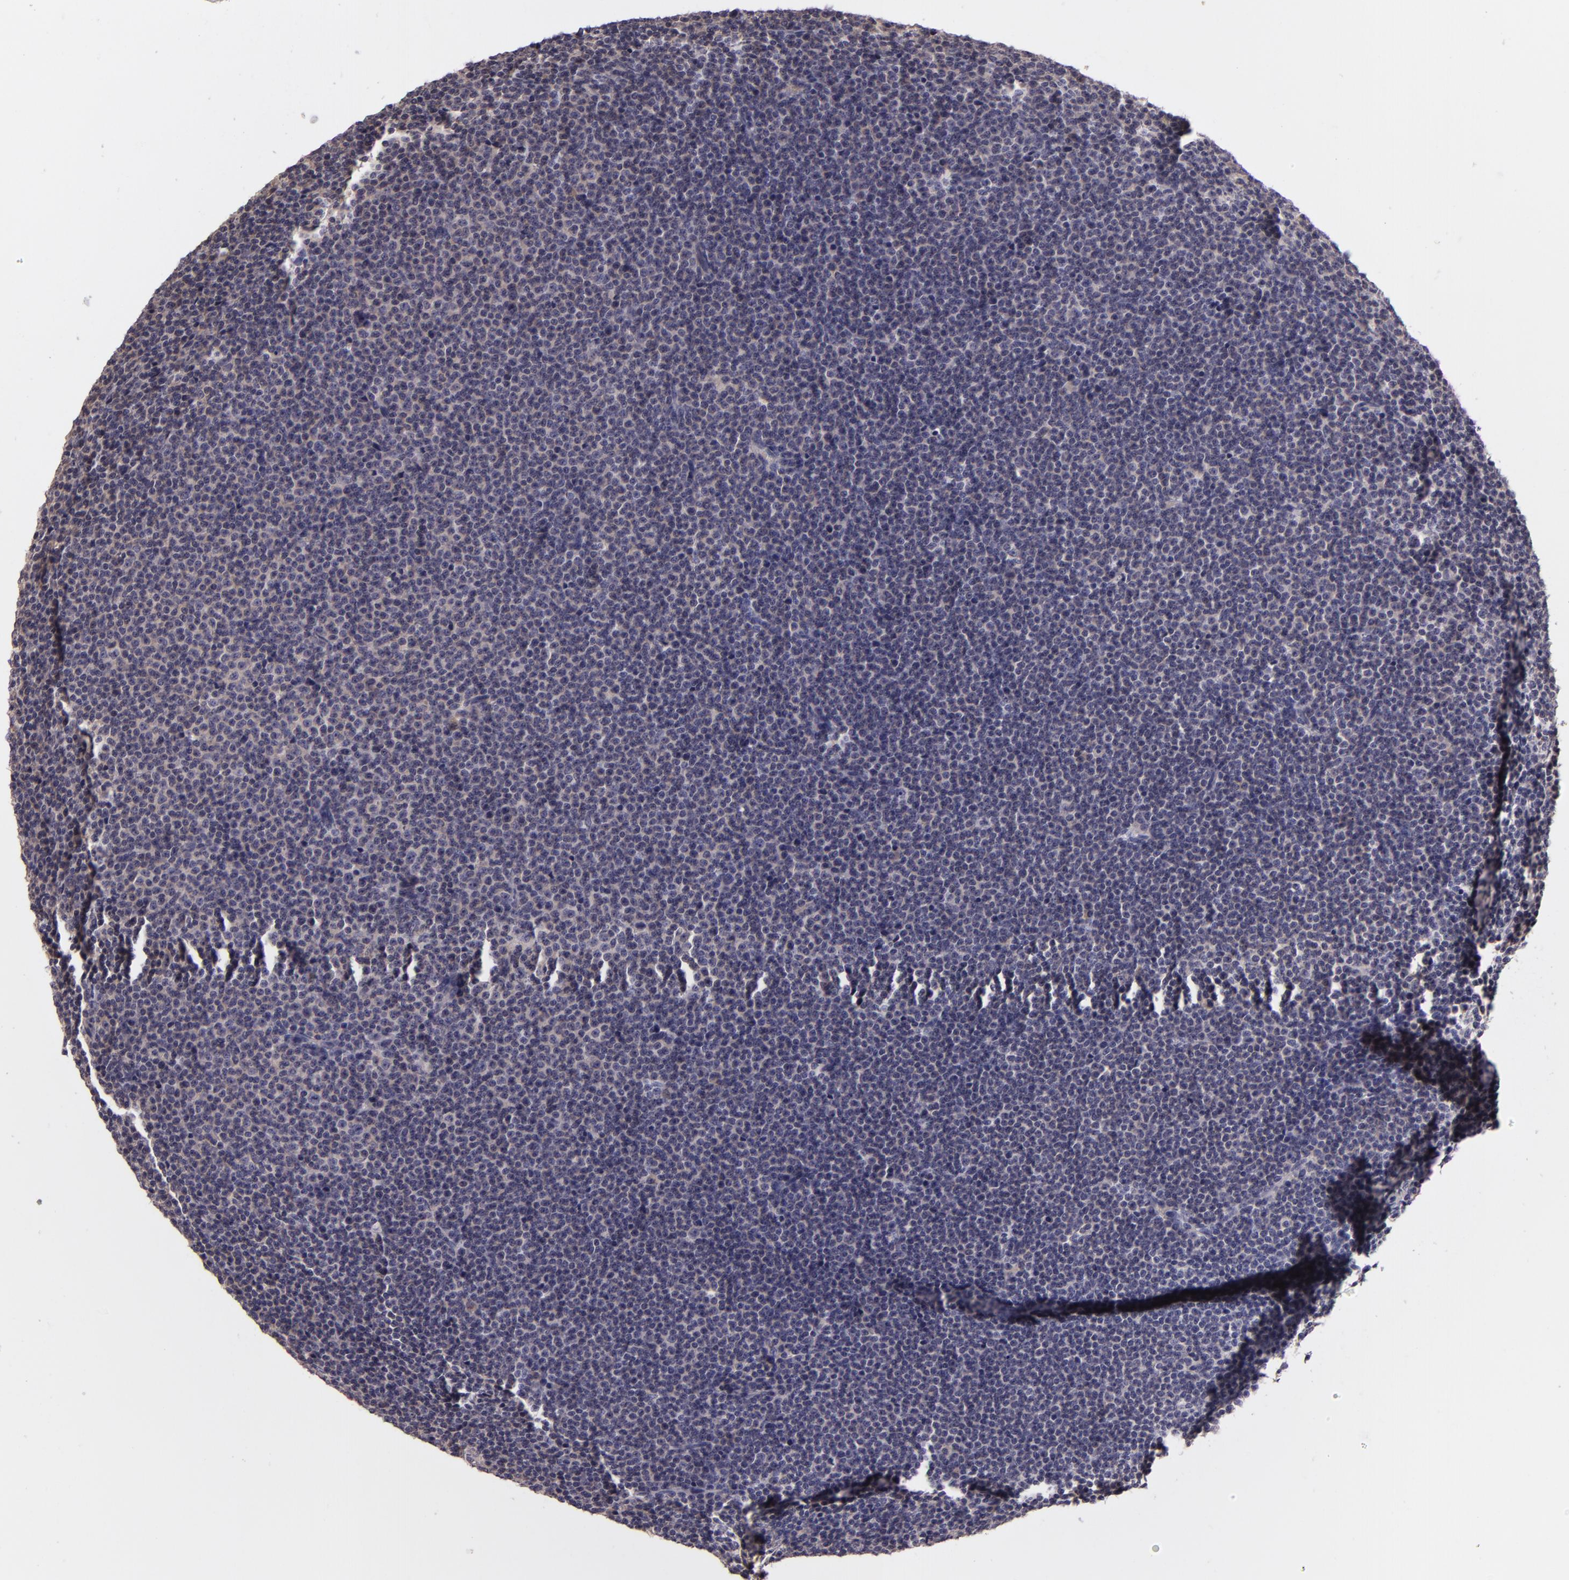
{"staining": {"intensity": "negative", "quantity": "none", "location": "none"}, "tissue": "lymphoma", "cell_type": "Tumor cells", "image_type": "cancer", "snomed": [{"axis": "morphology", "description": "Malignant lymphoma, non-Hodgkin's type, Low grade"}, {"axis": "topography", "description": "Lymph node"}], "caption": "IHC photomicrograph of human malignant lymphoma, non-Hodgkin's type (low-grade) stained for a protein (brown), which reveals no expression in tumor cells. The staining was performed using DAB (3,3'-diaminobenzidine) to visualize the protein expression in brown, while the nuclei were stained in blue with hematoxylin (Magnification: 20x).", "gene": "RALGAPA1", "patient": {"sex": "female", "age": 69}}